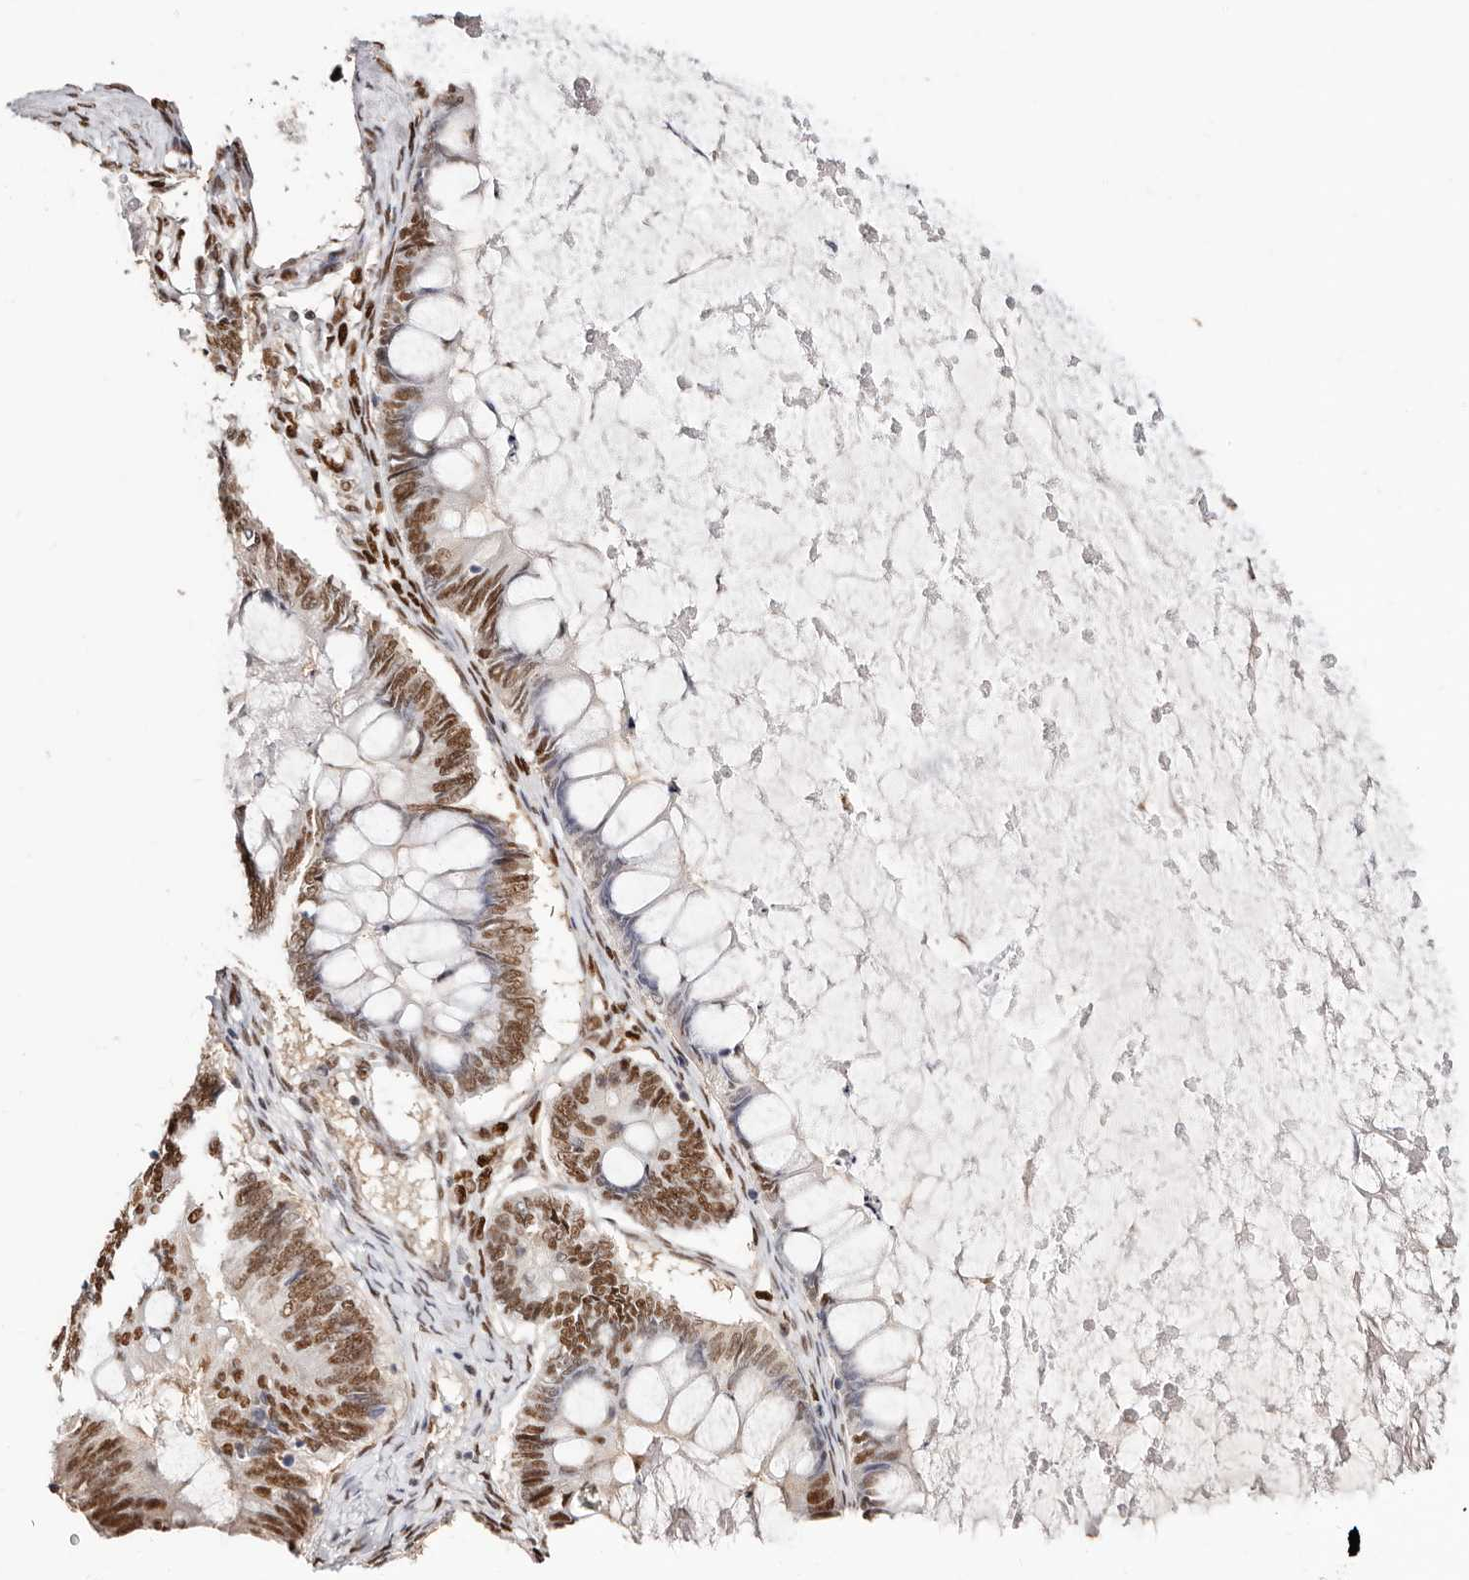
{"staining": {"intensity": "moderate", "quantity": ">75%", "location": "nuclear"}, "tissue": "ovarian cancer", "cell_type": "Tumor cells", "image_type": "cancer", "snomed": [{"axis": "morphology", "description": "Cystadenocarcinoma, mucinous, NOS"}, {"axis": "topography", "description": "Ovary"}], "caption": "This micrograph displays ovarian cancer stained with immunohistochemistry (IHC) to label a protein in brown. The nuclear of tumor cells show moderate positivity for the protein. Nuclei are counter-stained blue.", "gene": "TKT", "patient": {"sex": "female", "age": 61}}